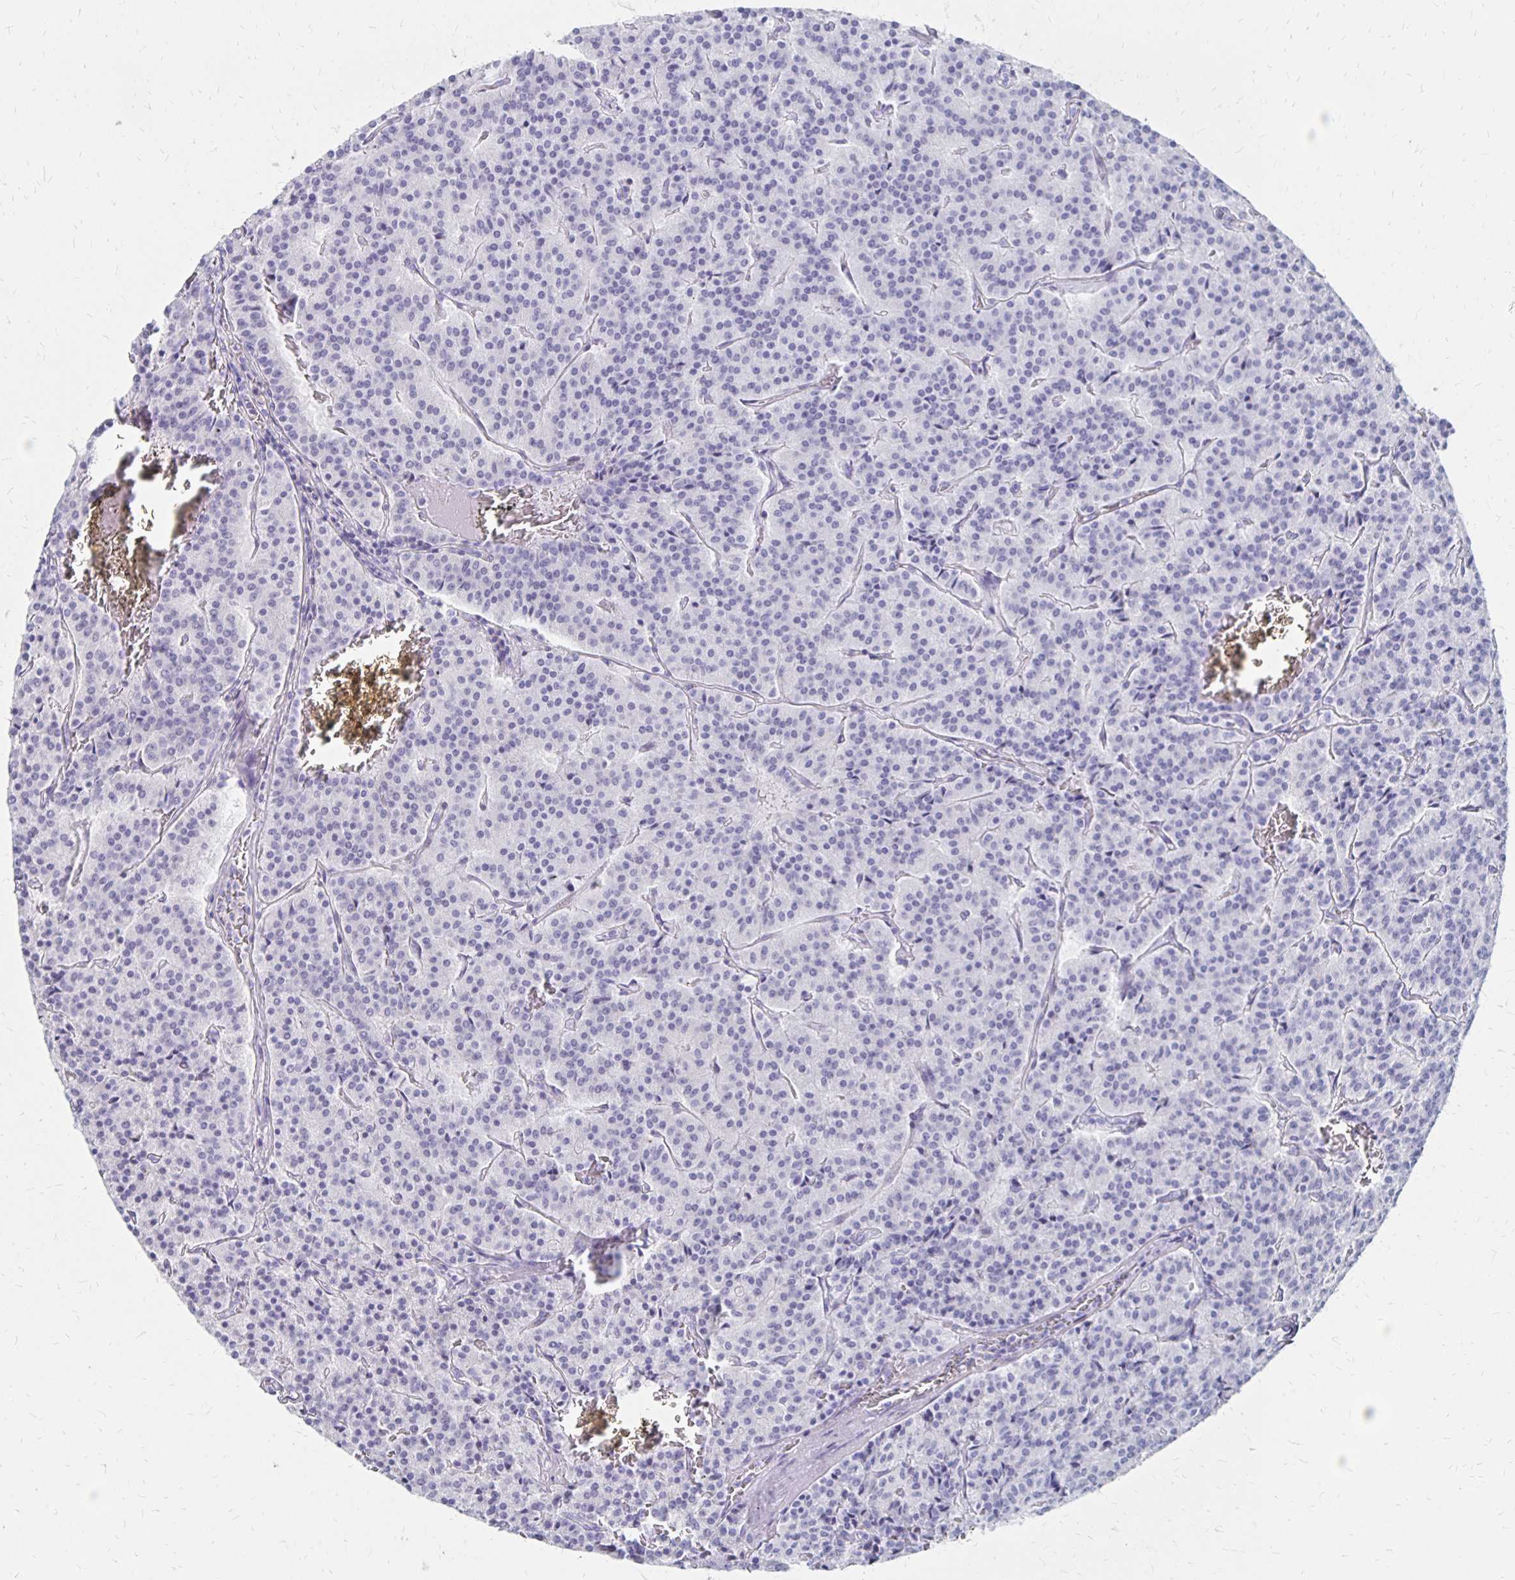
{"staining": {"intensity": "negative", "quantity": "none", "location": "none"}, "tissue": "carcinoid", "cell_type": "Tumor cells", "image_type": "cancer", "snomed": [{"axis": "morphology", "description": "Carcinoid, malignant, NOS"}, {"axis": "topography", "description": "Lung"}], "caption": "There is no significant expression in tumor cells of carcinoid. (DAB (3,3'-diaminobenzidine) immunohistochemistry visualized using brightfield microscopy, high magnification).", "gene": "SYT2", "patient": {"sex": "male", "age": 70}}